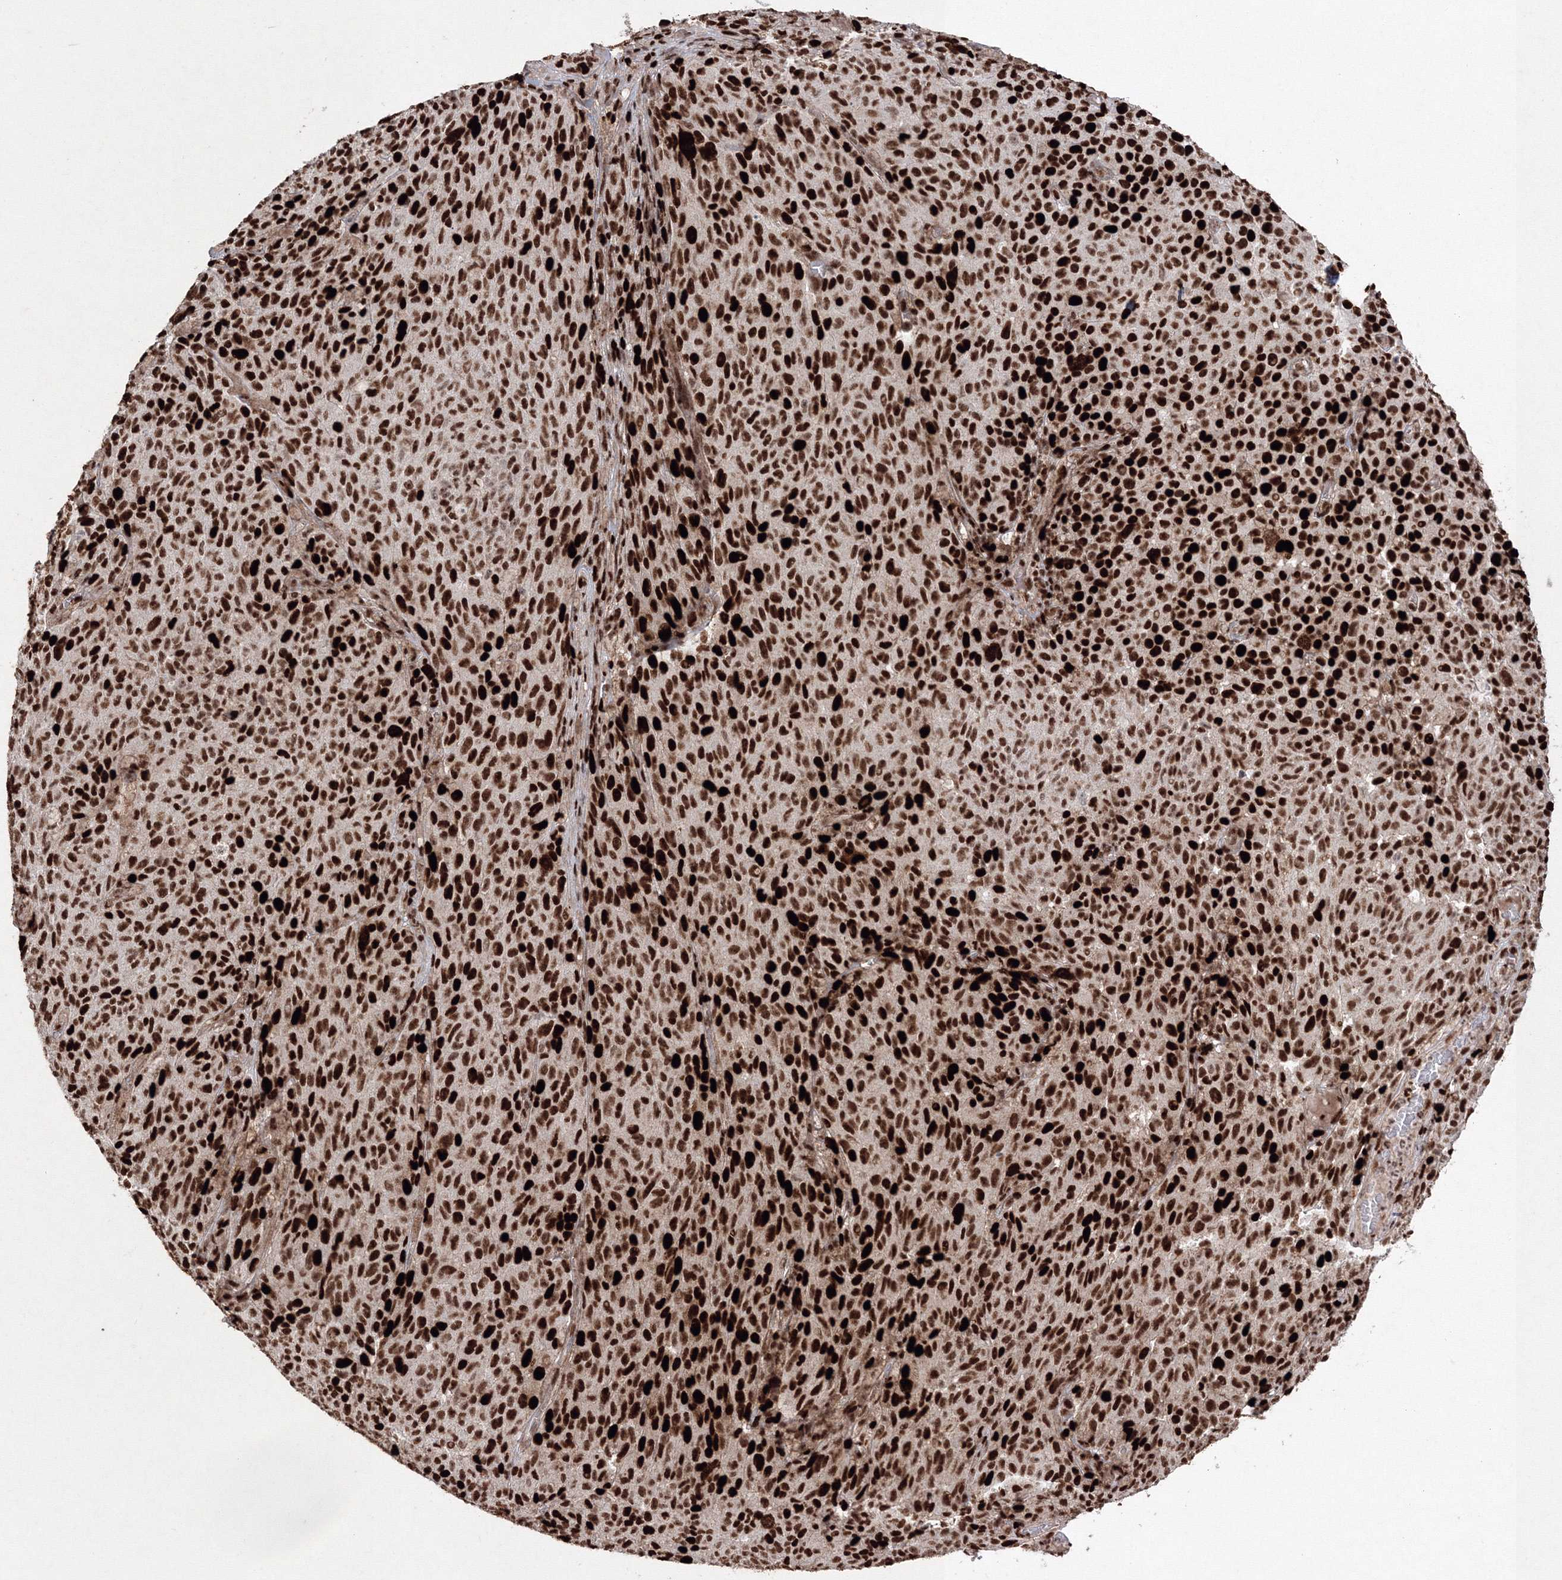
{"staining": {"intensity": "strong", "quantity": ">75%", "location": "nuclear"}, "tissue": "melanoma", "cell_type": "Tumor cells", "image_type": "cancer", "snomed": [{"axis": "morphology", "description": "Malignant melanoma, NOS"}, {"axis": "topography", "description": "Skin"}], "caption": "This is an image of IHC staining of melanoma, which shows strong staining in the nuclear of tumor cells.", "gene": "LIG1", "patient": {"sex": "female", "age": 82}}